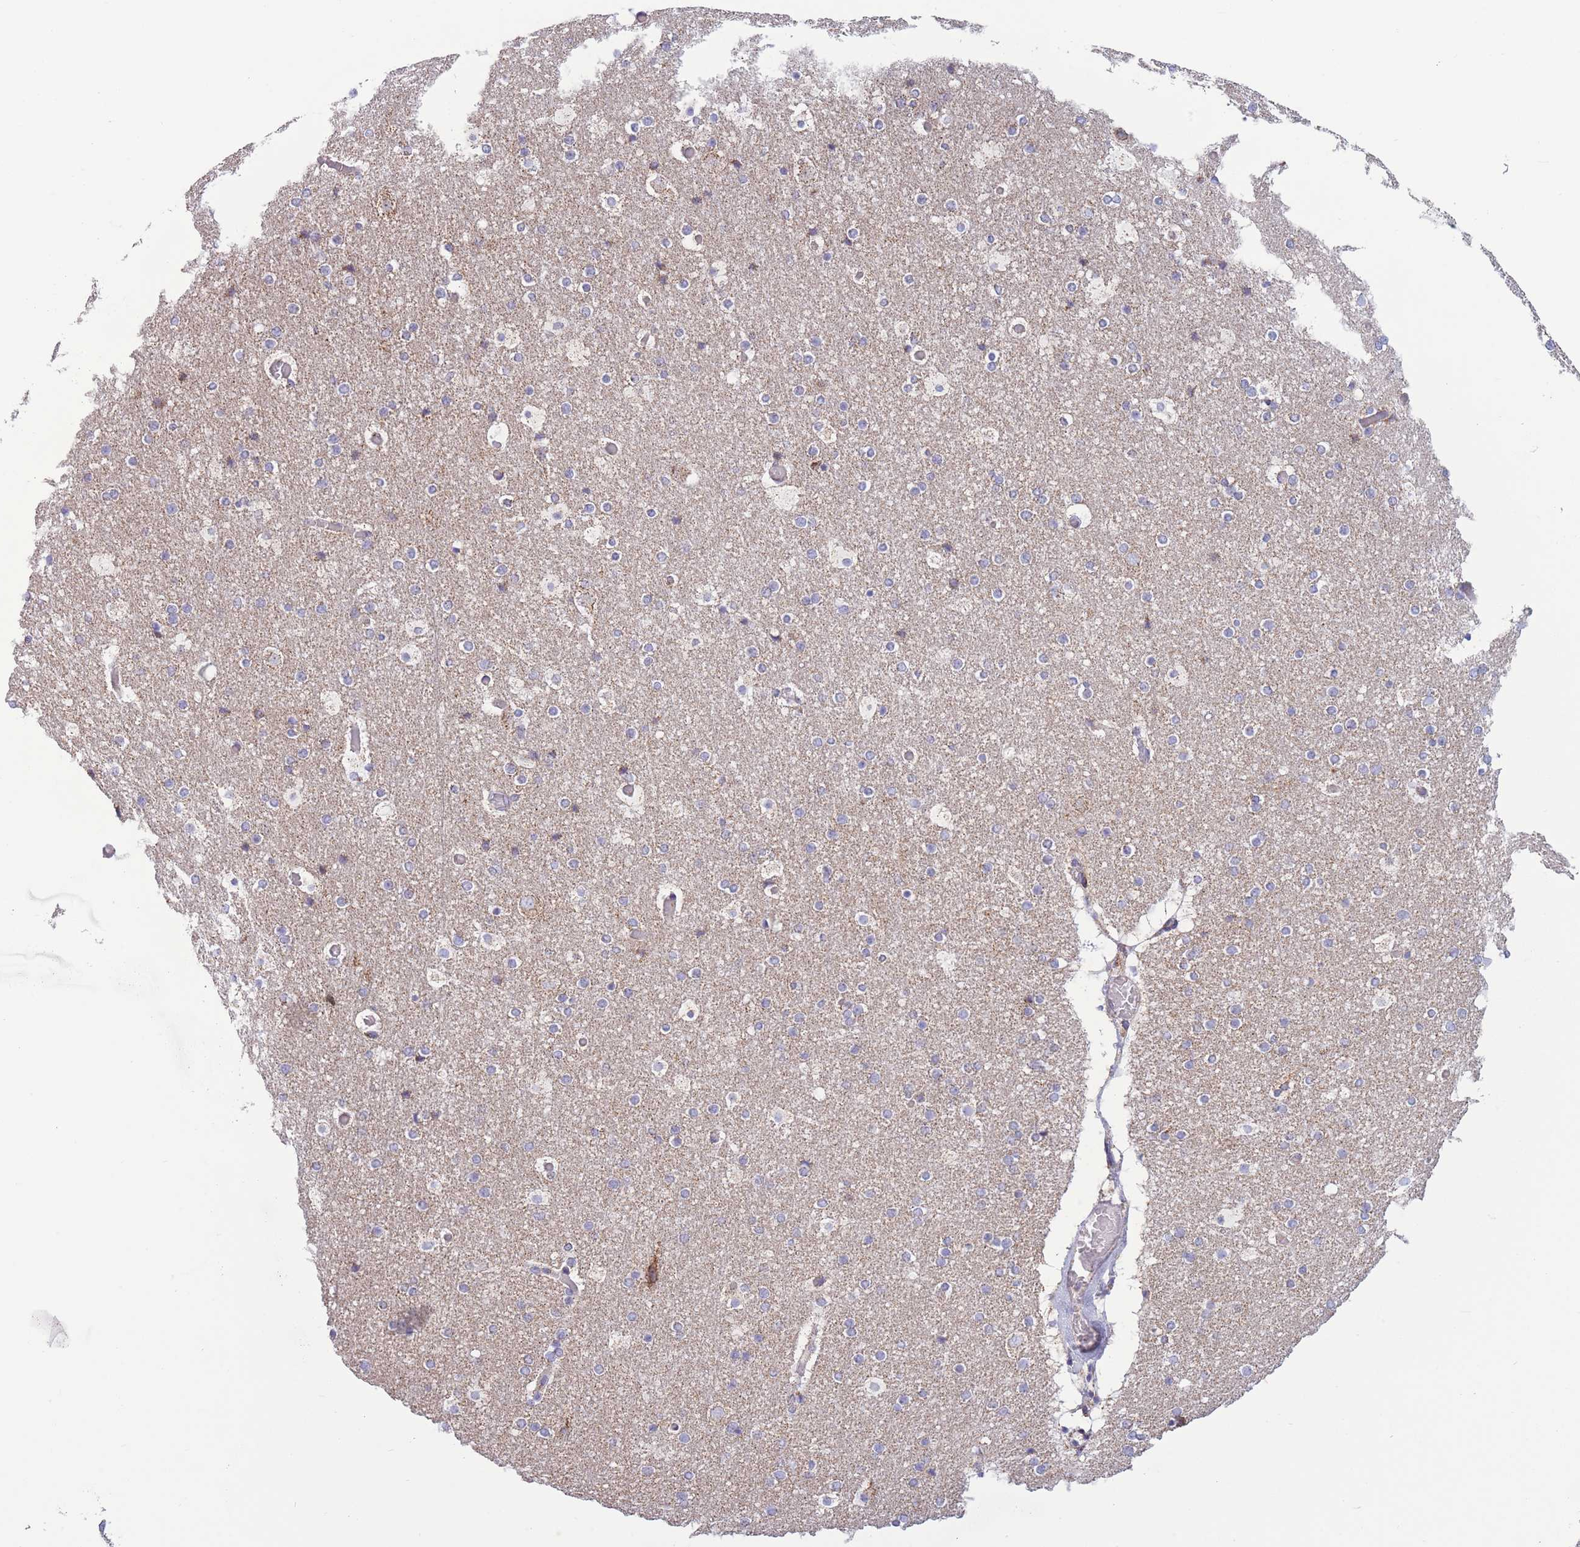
{"staining": {"intensity": "negative", "quantity": "none", "location": "none"}, "tissue": "cerebral cortex", "cell_type": "Endothelial cells", "image_type": "normal", "snomed": [{"axis": "morphology", "description": "Normal tissue, NOS"}, {"axis": "topography", "description": "Cerebral cortex"}], "caption": "This is an immunohistochemistry (IHC) photomicrograph of benign cerebral cortex. There is no expression in endothelial cells.", "gene": "PDHA1", "patient": {"sex": "male", "age": 57}}